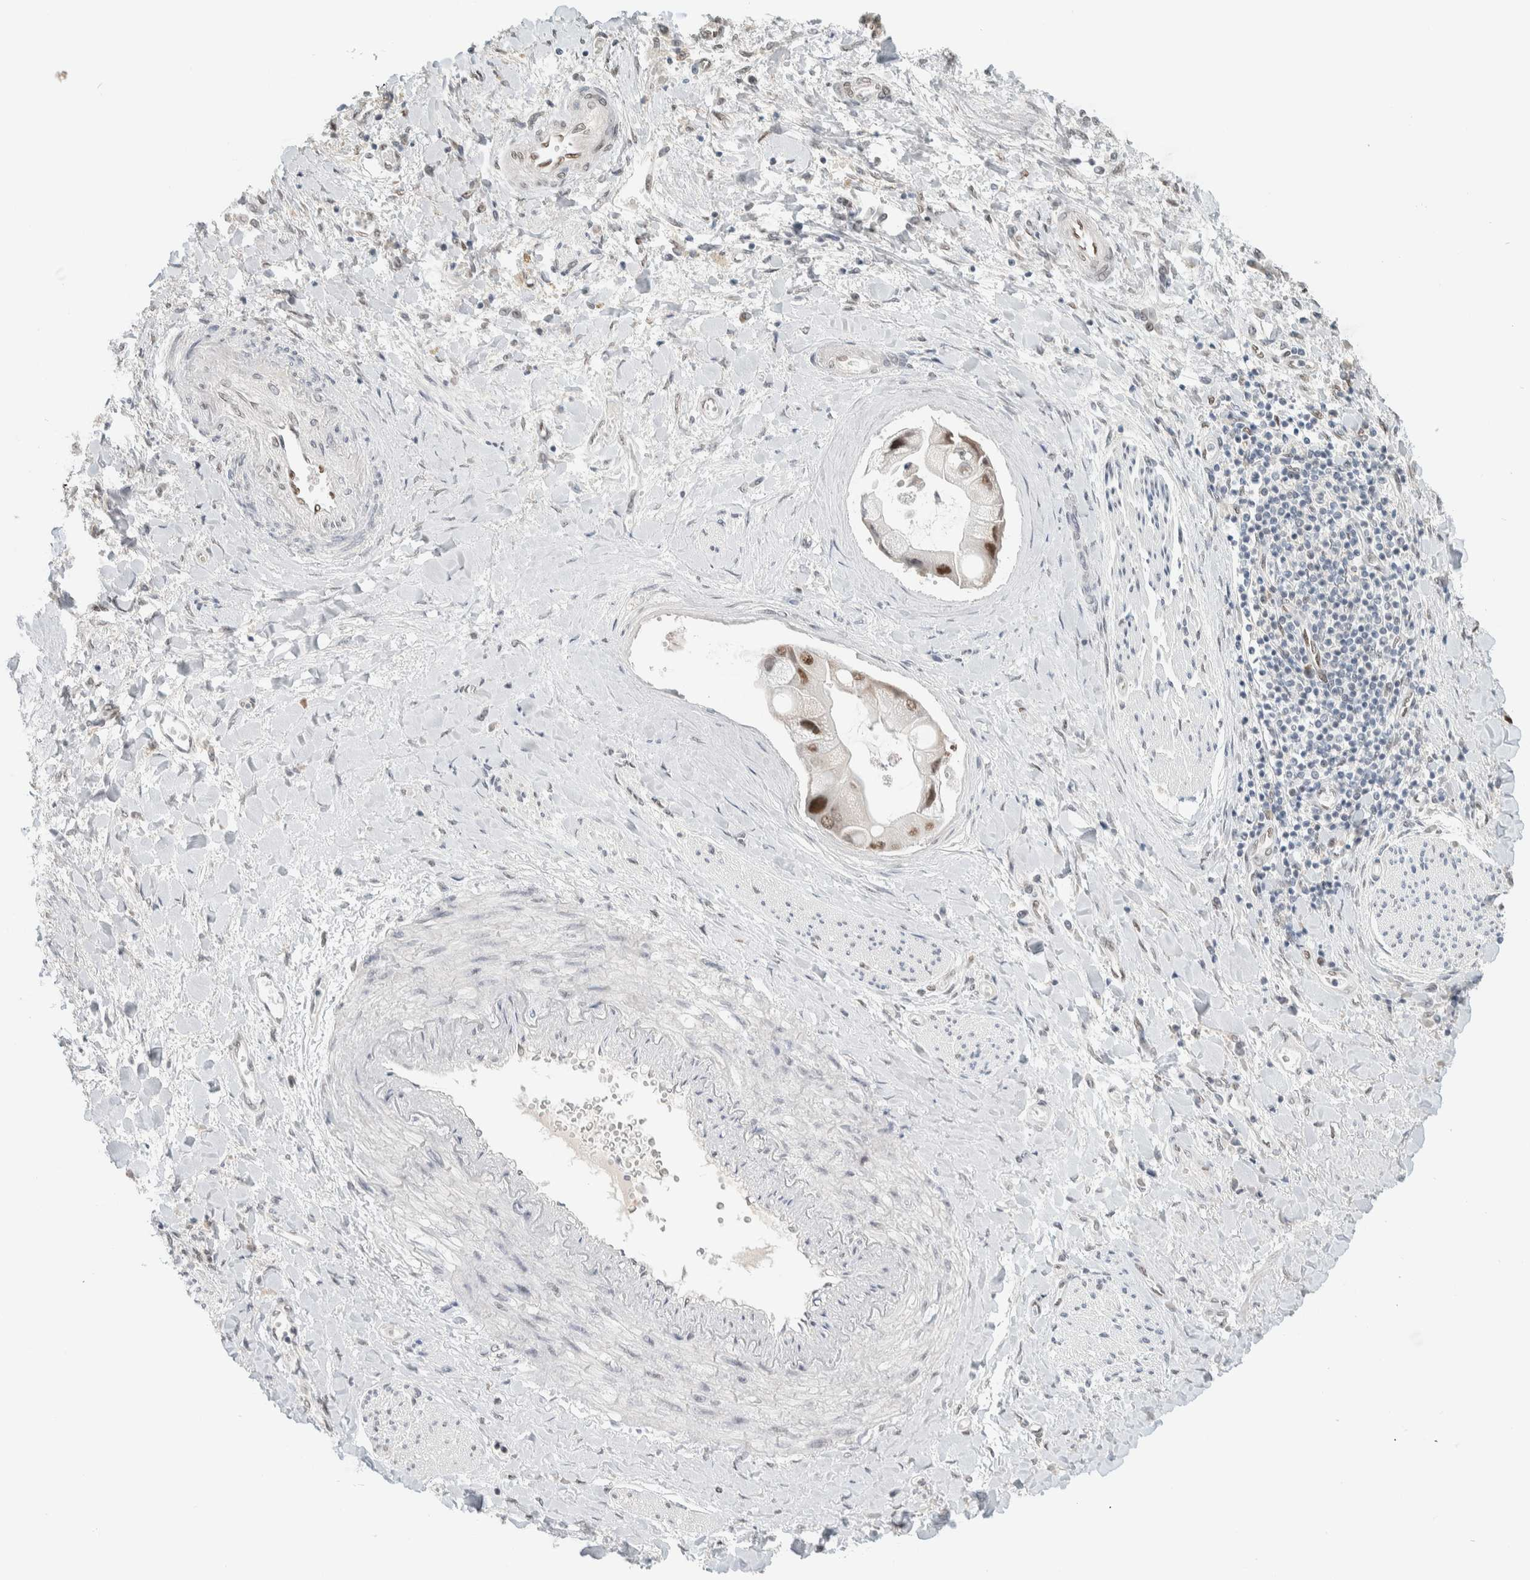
{"staining": {"intensity": "moderate", "quantity": ">75%", "location": "nuclear"}, "tissue": "liver cancer", "cell_type": "Tumor cells", "image_type": "cancer", "snomed": [{"axis": "morphology", "description": "Cholangiocarcinoma"}, {"axis": "topography", "description": "Liver"}], "caption": "Immunohistochemical staining of liver cancer exhibits moderate nuclear protein expression in approximately >75% of tumor cells.", "gene": "PUS7", "patient": {"sex": "male", "age": 50}}